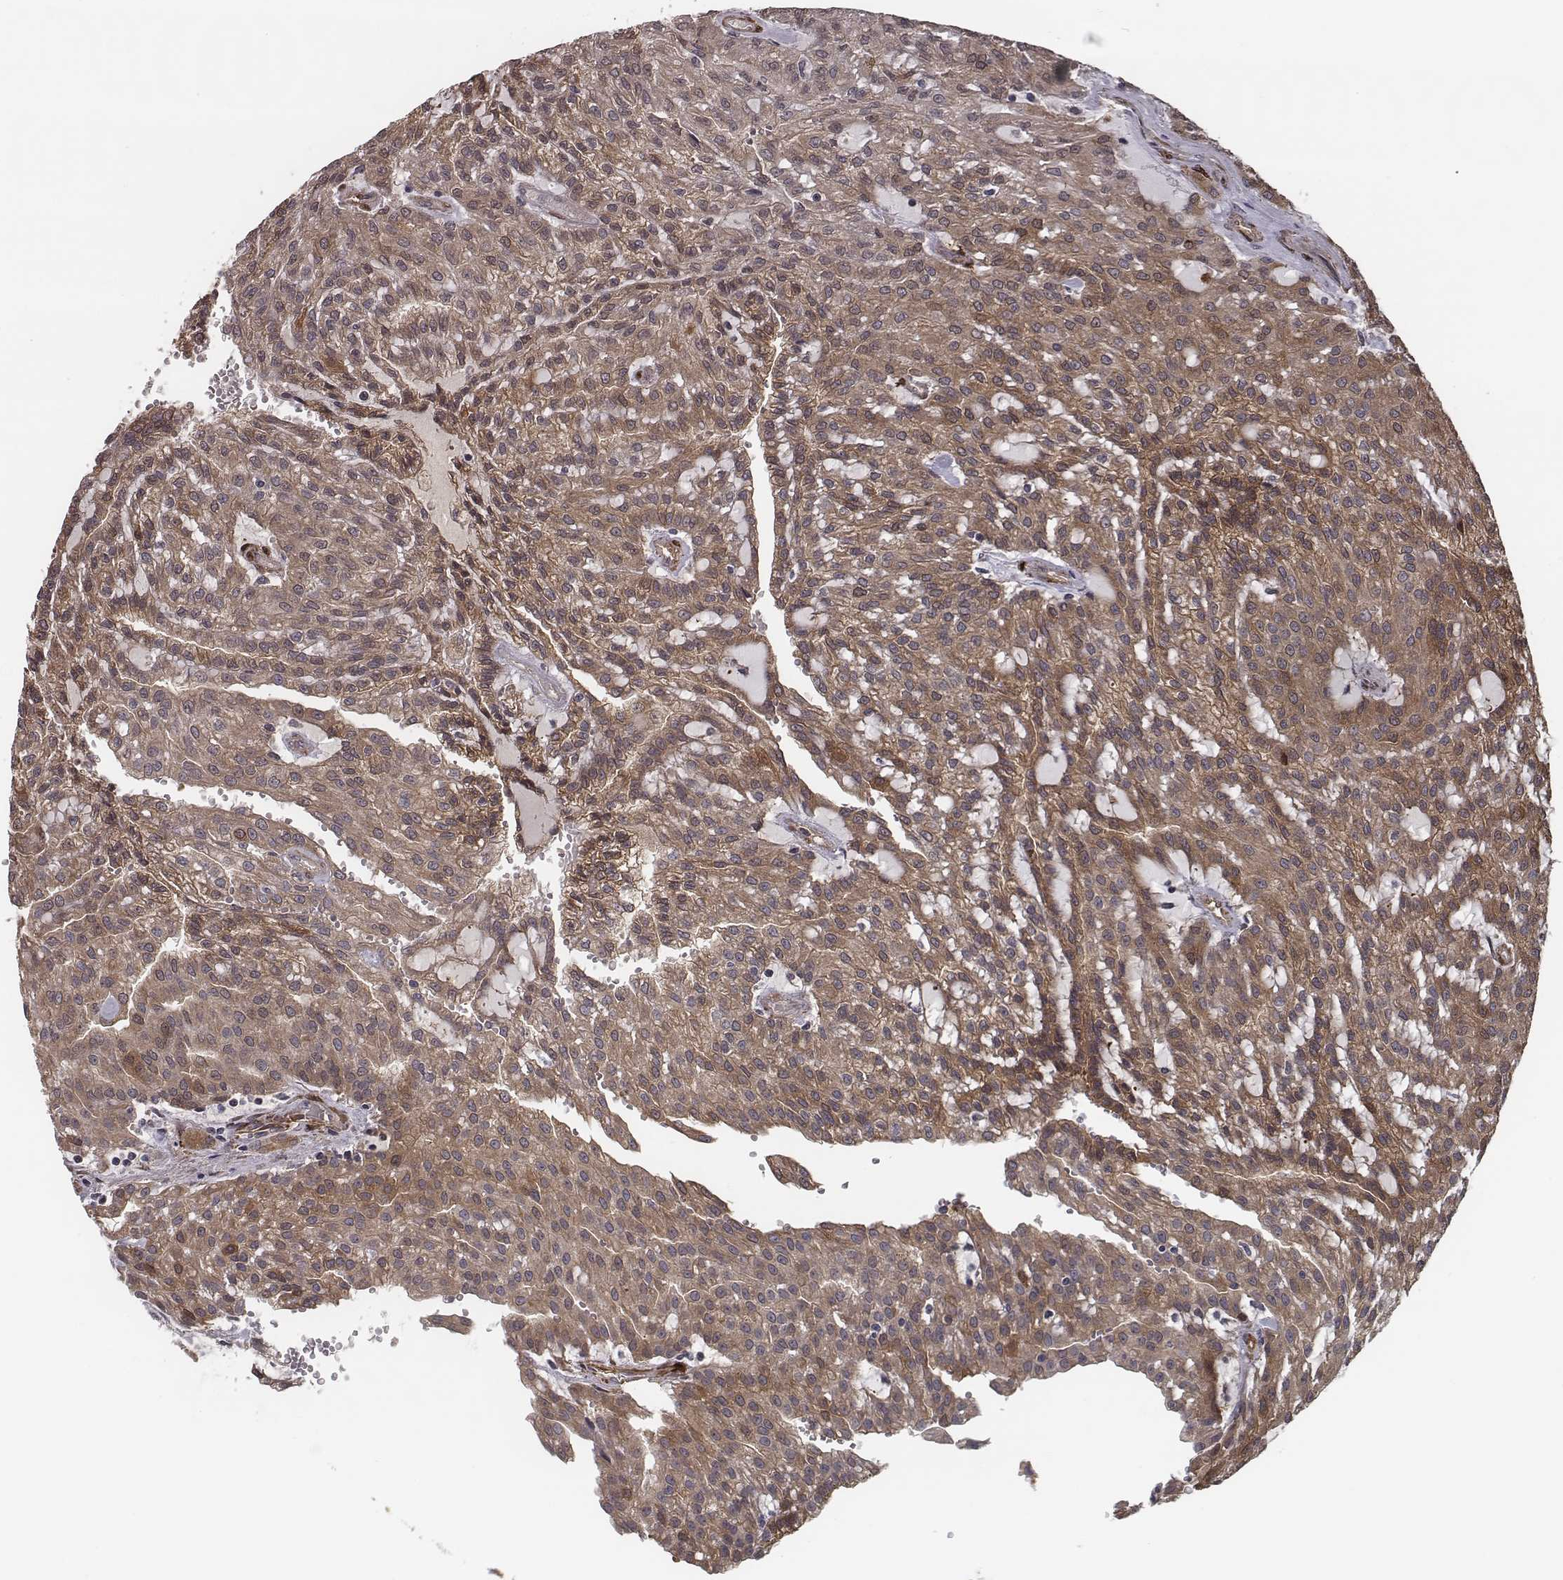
{"staining": {"intensity": "moderate", "quantity": ">75%", "location": "cytoplasmic/membranous"}, "tissue": "renal cancer", "cell_type": "Tumor cells", "image_type": "cancer", "snomed": [{"axis": "morphology", "description": "Adenocarcinoma, NOS"}, {"axis": "topography", "description": "Kidney"}], "caption": "The immunohistochemical stain labels moderate cytoplasmic/membranous positivity in tumor cells of renal cancer (adenocarcinoma) tissue. The protein of interest is stained brown, and the nuclei are stained in blue (DAB IHC with brightfield microscopy, high magnification).", "gene": "ISYNA1", "patient": {"sex": "male", "age": 63}}